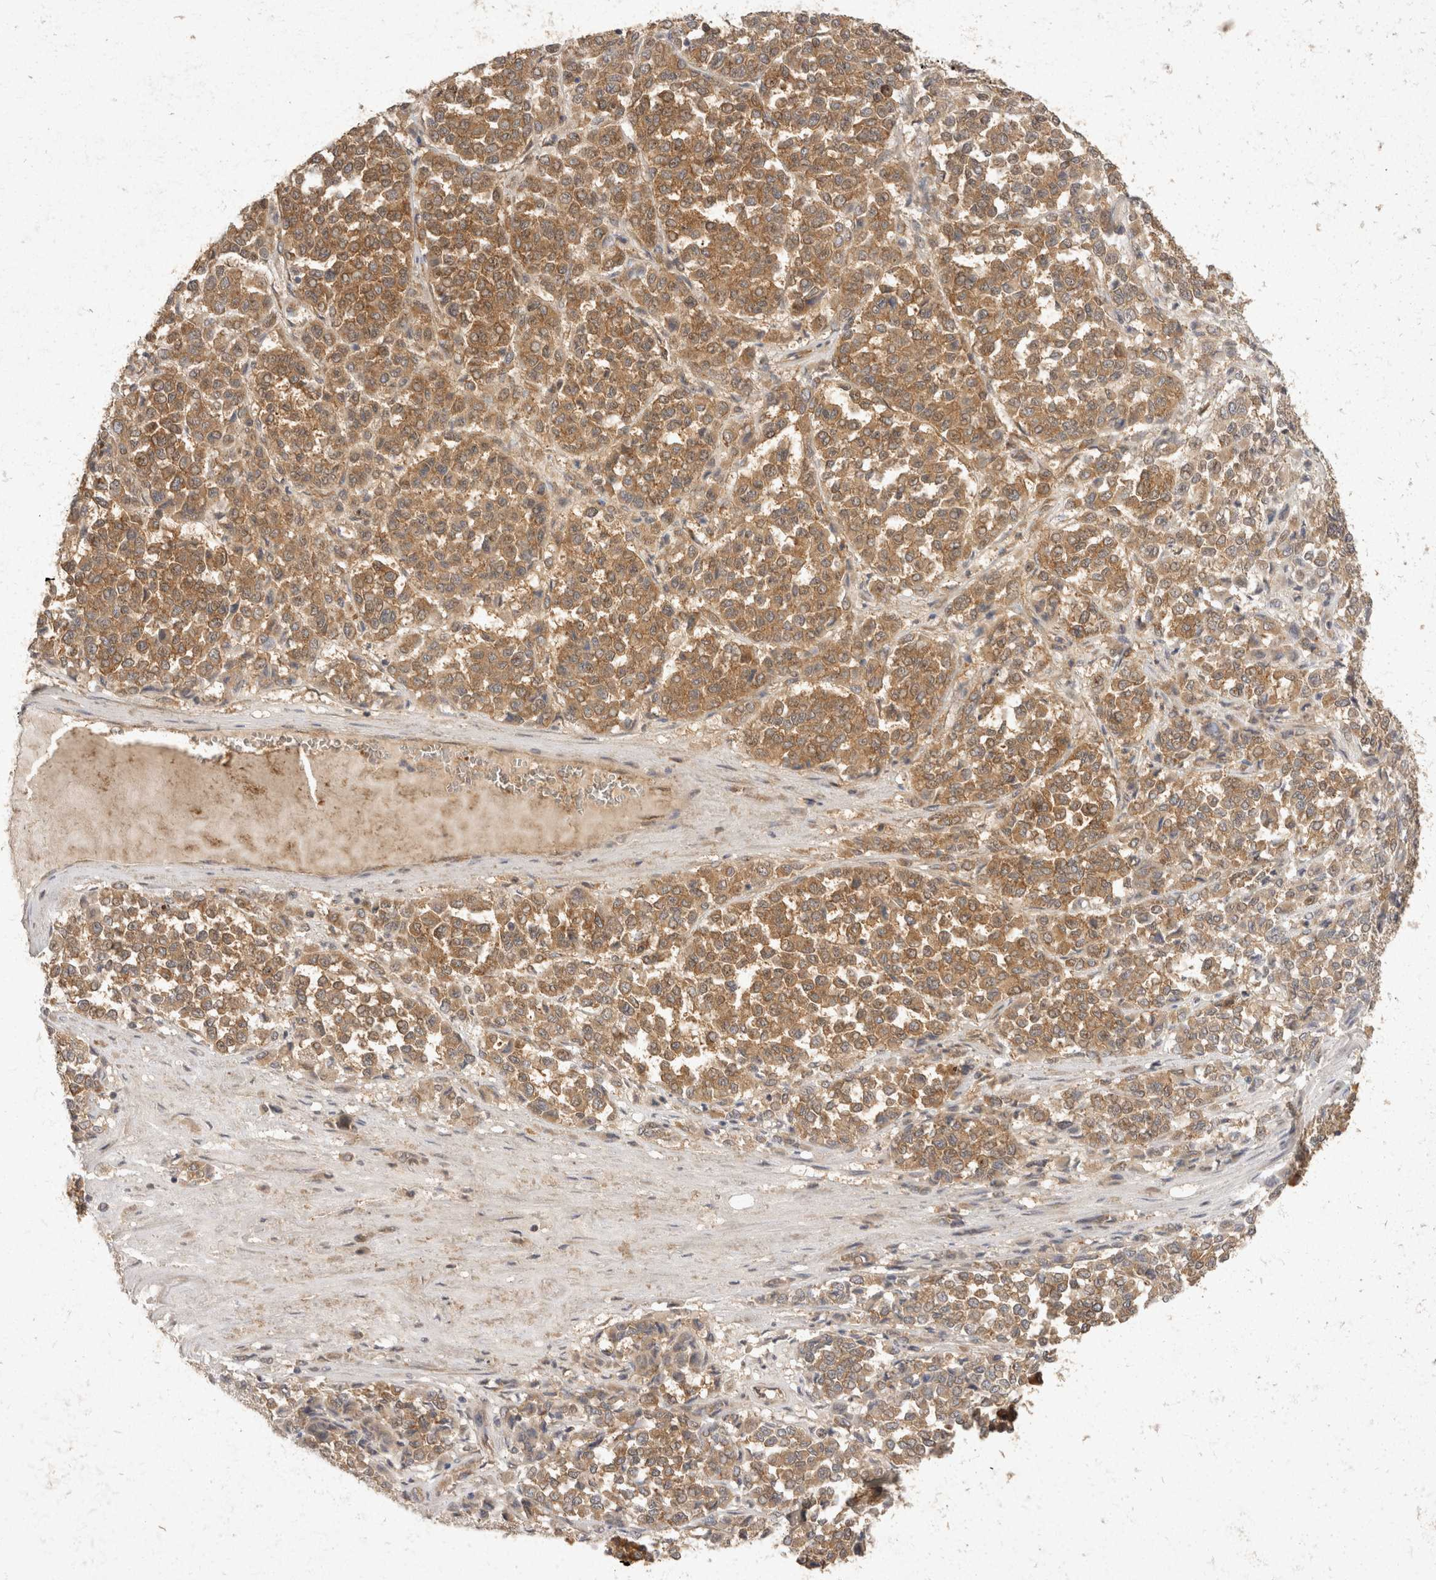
{"staining": {"intensity": "moderate", "quantity": ">75%", "location": "cytoplasmic/membranous"}, "tissue": "melanoma", "cell_type": "Tumor cells", "image_type": "cancer", "snomed": [{"axis": "morphology", "description": "Malignant melanoma, Metastatic site"}, {"axis": "topography", "description": "Pancreas"}], "caption": "Protein expression analysis of human malignant melanoma (metastatic site) reveals moderate cytoplasmic/membranous positivity in about >75% of tumor cells.", "gene": "EIF4G3", "patient": {"sex": "female", "age": 30}}